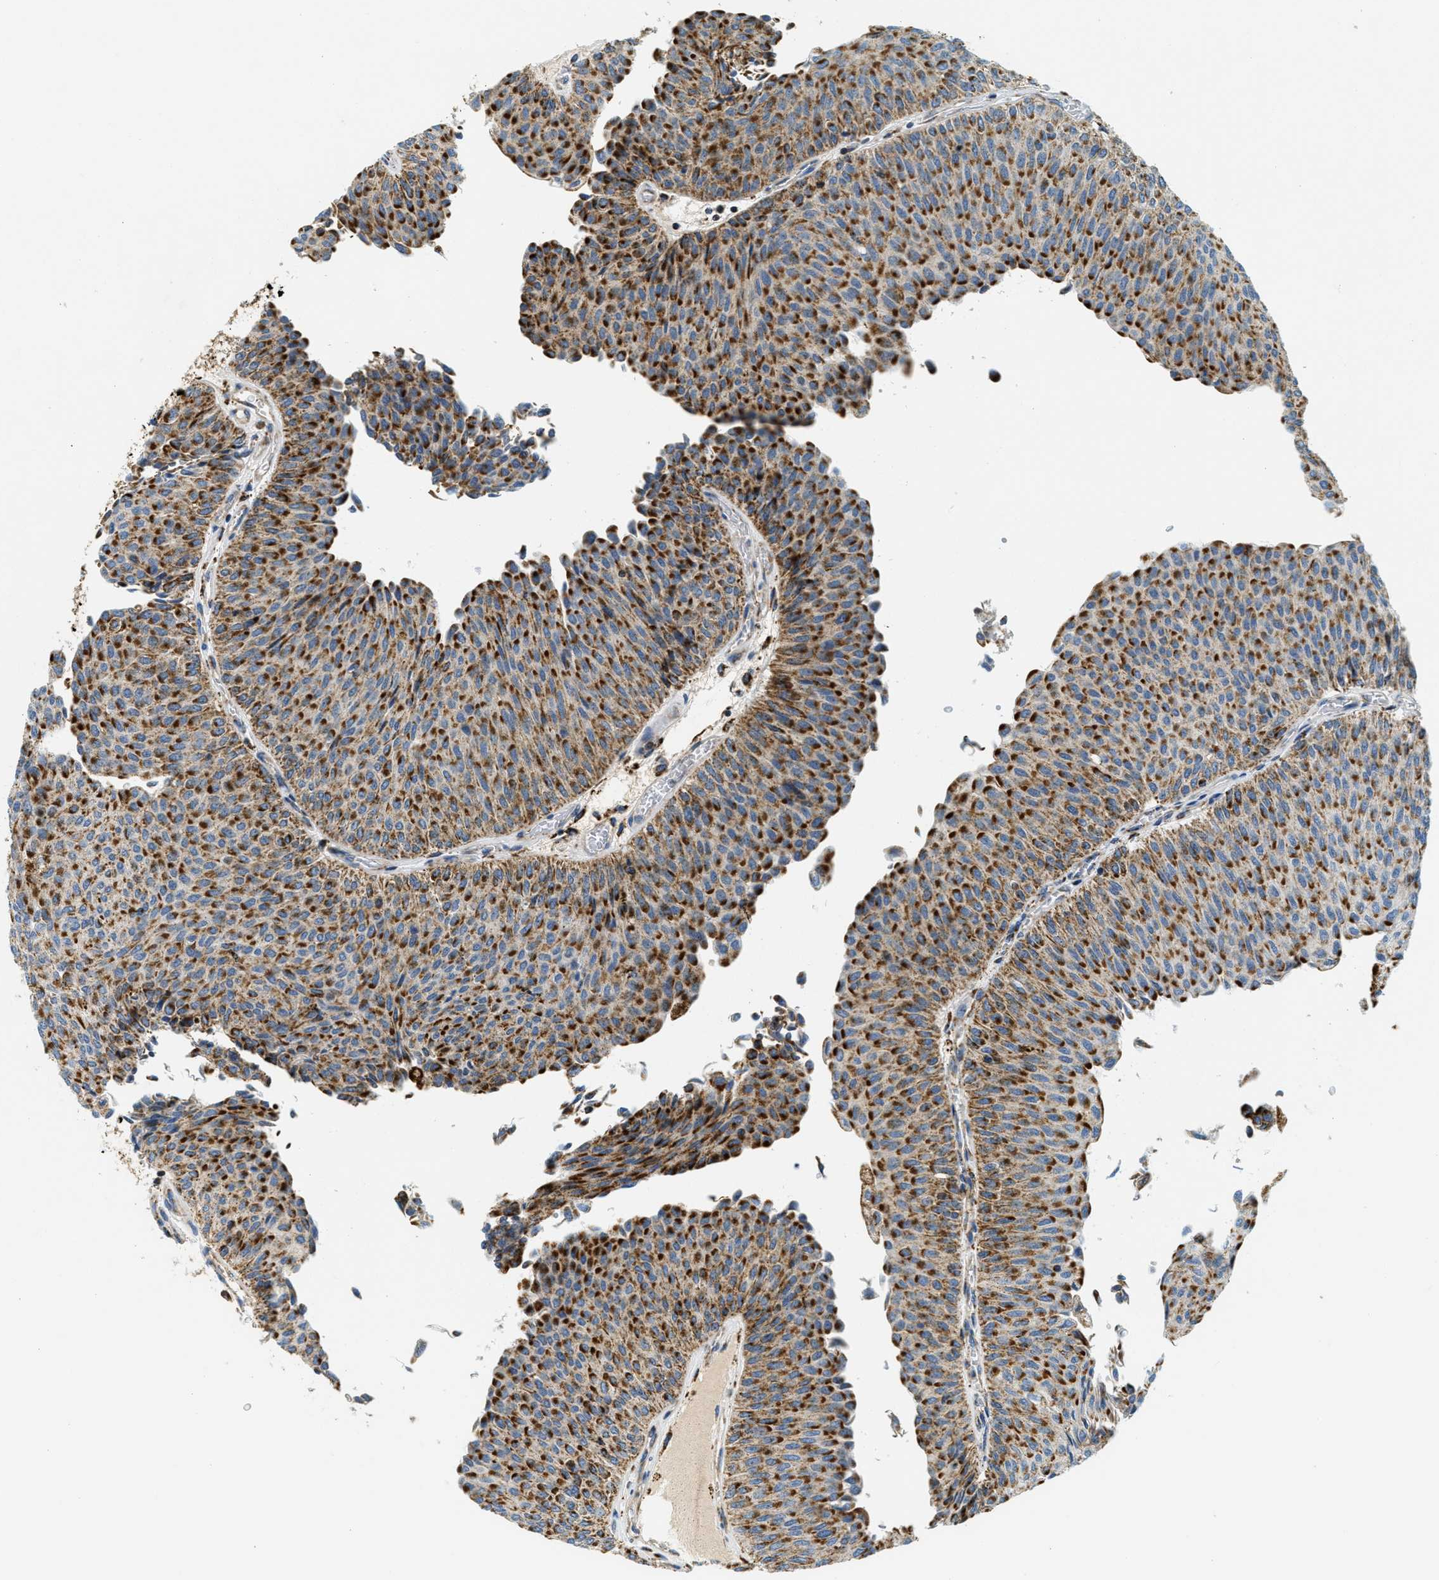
{"staining": {"intensity": "strong", "quantity": ">75%", "location": "cytoplasmic/membranous"}, "tissue": "urothelial cancer", "cell_type": "Tumor cells", "image_type": "cancer", "snomed": [{"axis": "morphology", "description": "Urothelial carcinoma, Low grade"}, {"axis": "topography", "description": "Urinary bladder"}], "caption": "Urothelial cancer stained for a protein (brown) reveals strong cytoplasmic/membranous positive positivity in about >75% of tumor cells.", "gene": "HLCS", "patient": {"sex": "male", "age": 78}}